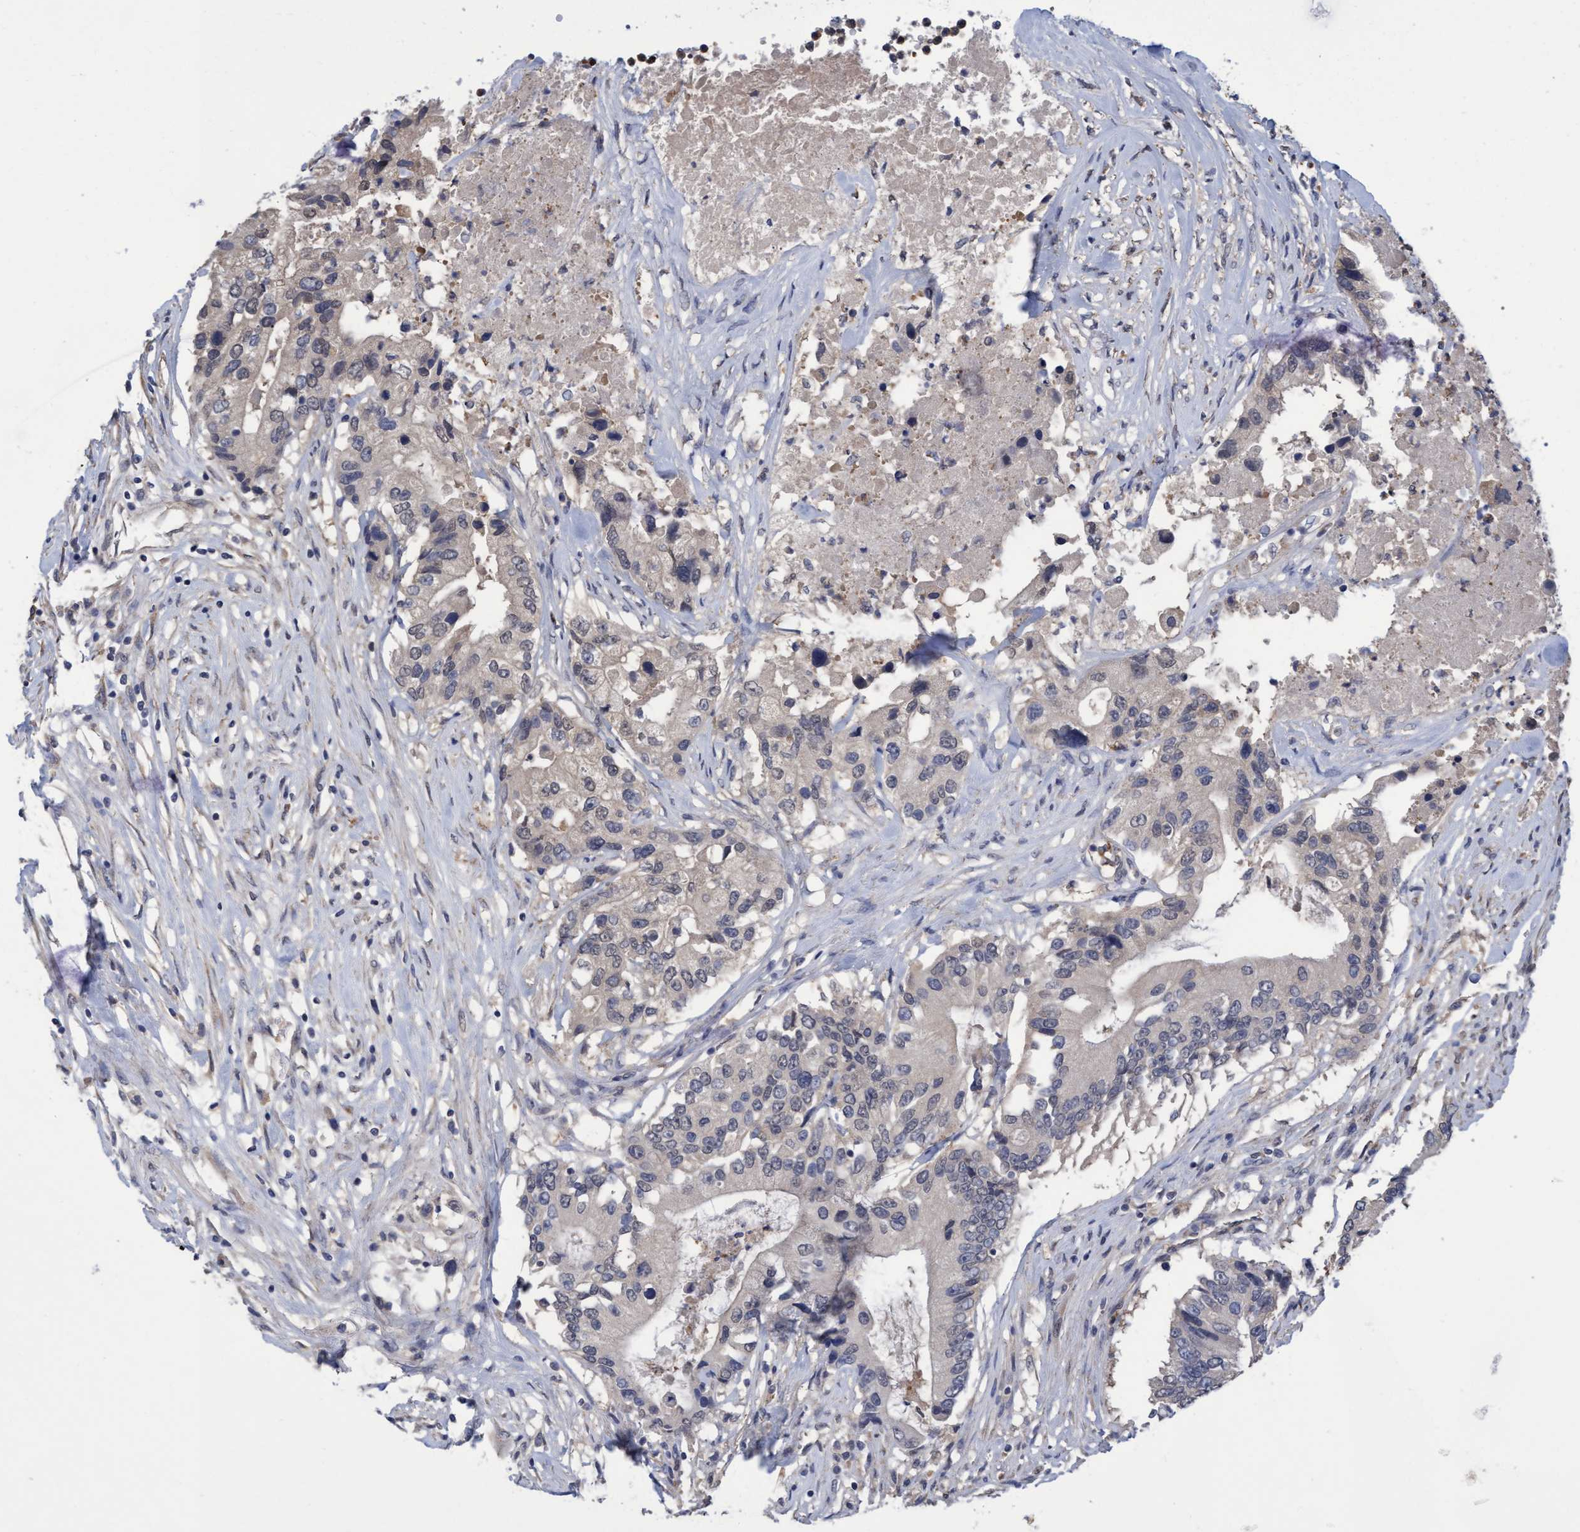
{"staining": {"intensity": "negative", "quantity": "none", "location": "none"}, "tissue": "colorectal cancer", "cell_type": "Tumor cells", "image_type": "cancer", "snomed": [{"axis": "morphology", "description": "Adenocarcinoma, NOS"}, {"axis": "topography", "description": "Colon"}], "caption": "Immunohistochemistry histopathology image of neoplastic tissue: colorectal adenocarcinoma stained with DAB (3,3'-diaminobenzidine) exhibits no significant protein staining in tumor cells.", "gene": "SEMA4D", "patient": {"sex": "female", "age": 77}}